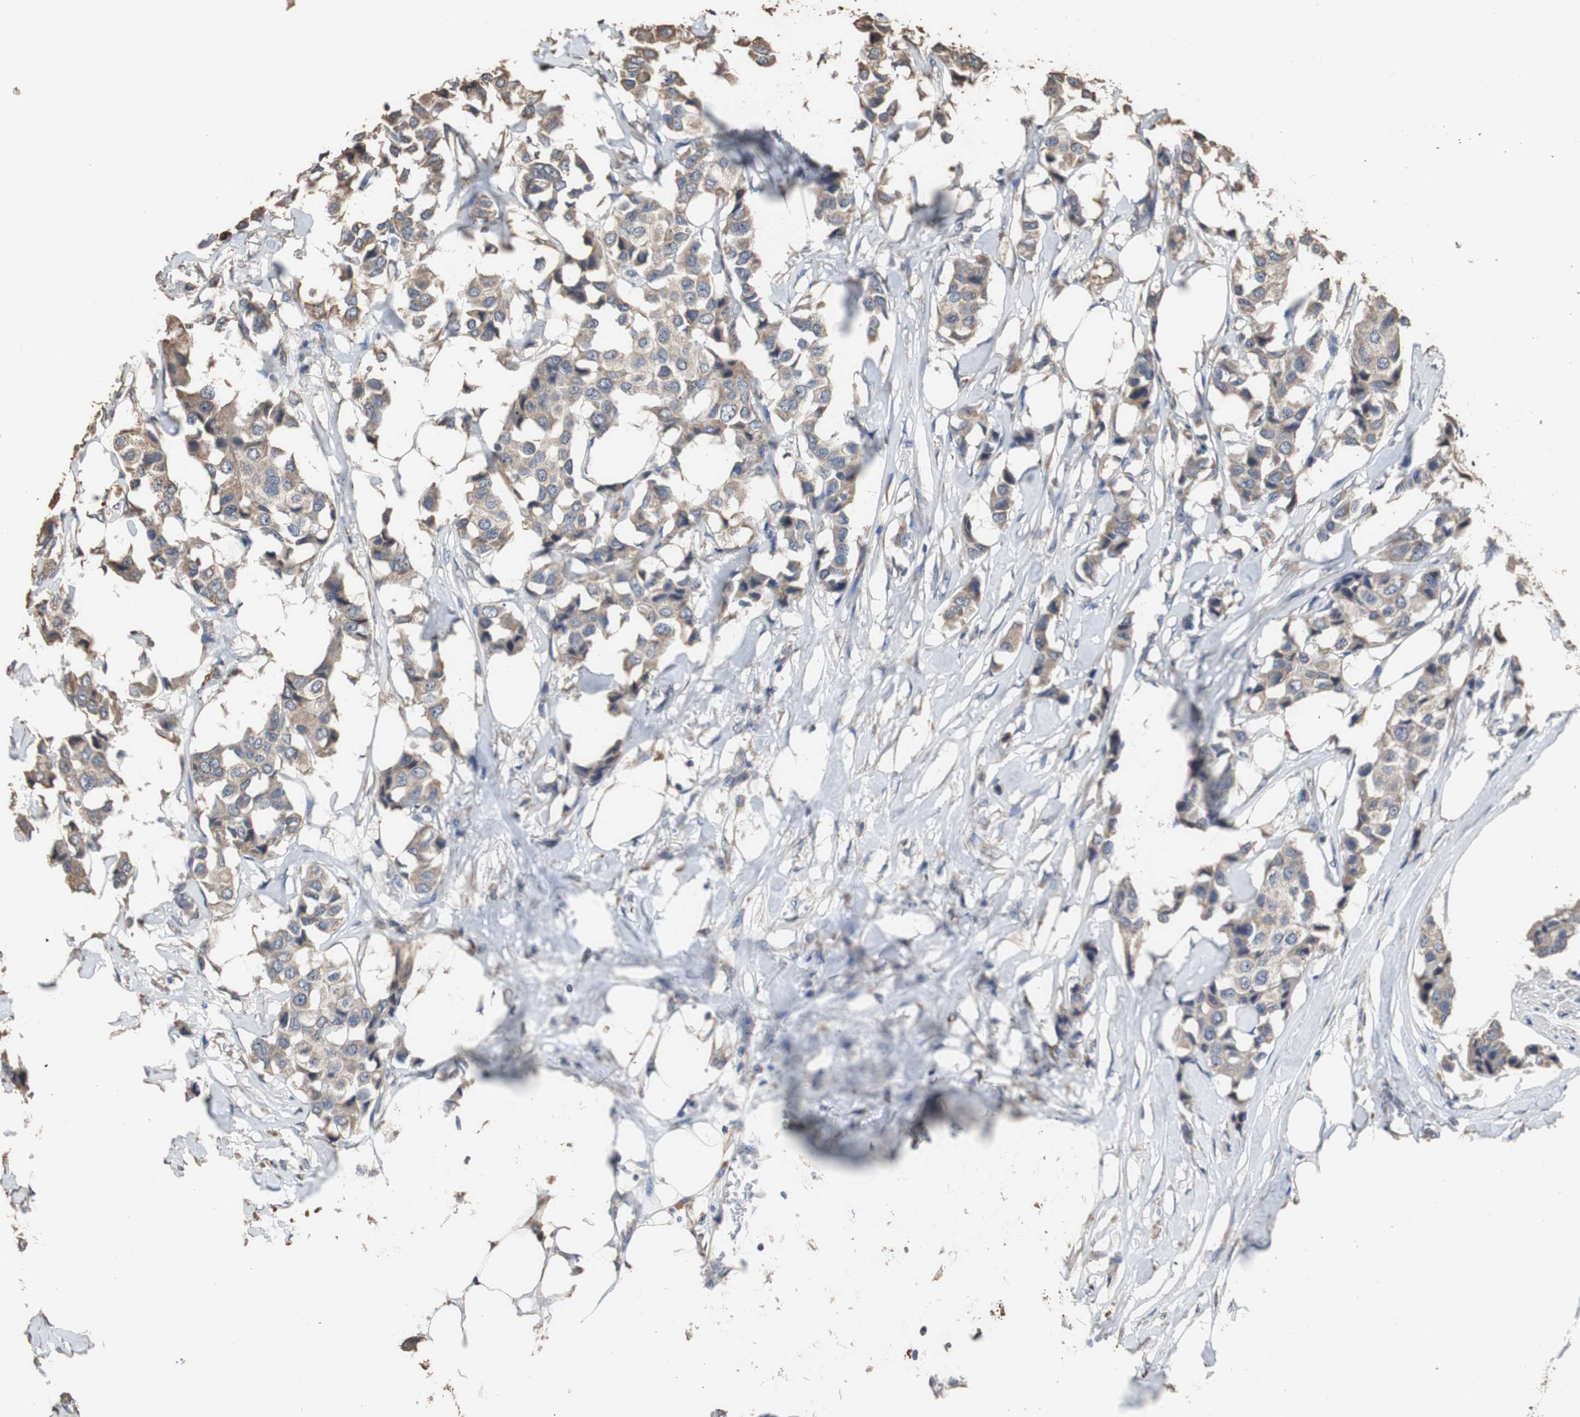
{"staining": {"intensity": "weak", "quantity": ">75%", "location": "cytoplasmic/membranous"}, "tissue": "breast cancer", "cell_type": "Tumor cells", "image_type": "cancer", "snomed": [{"axis": "morphology", "description": "Duct carcinoma"}, {"axis": "topography", "description": "Breast"}], "caption": "The micrograph exhibits a brown stain indicating the presence of a protein in the cytoplasmic/membranous of tumor cells in intraductal carcinoma (breast). (DAB = brown stain, brightfield microscopy at high magnification).", "gene": "SCIMP", "patient": {"sex": "female", "age": 80}}